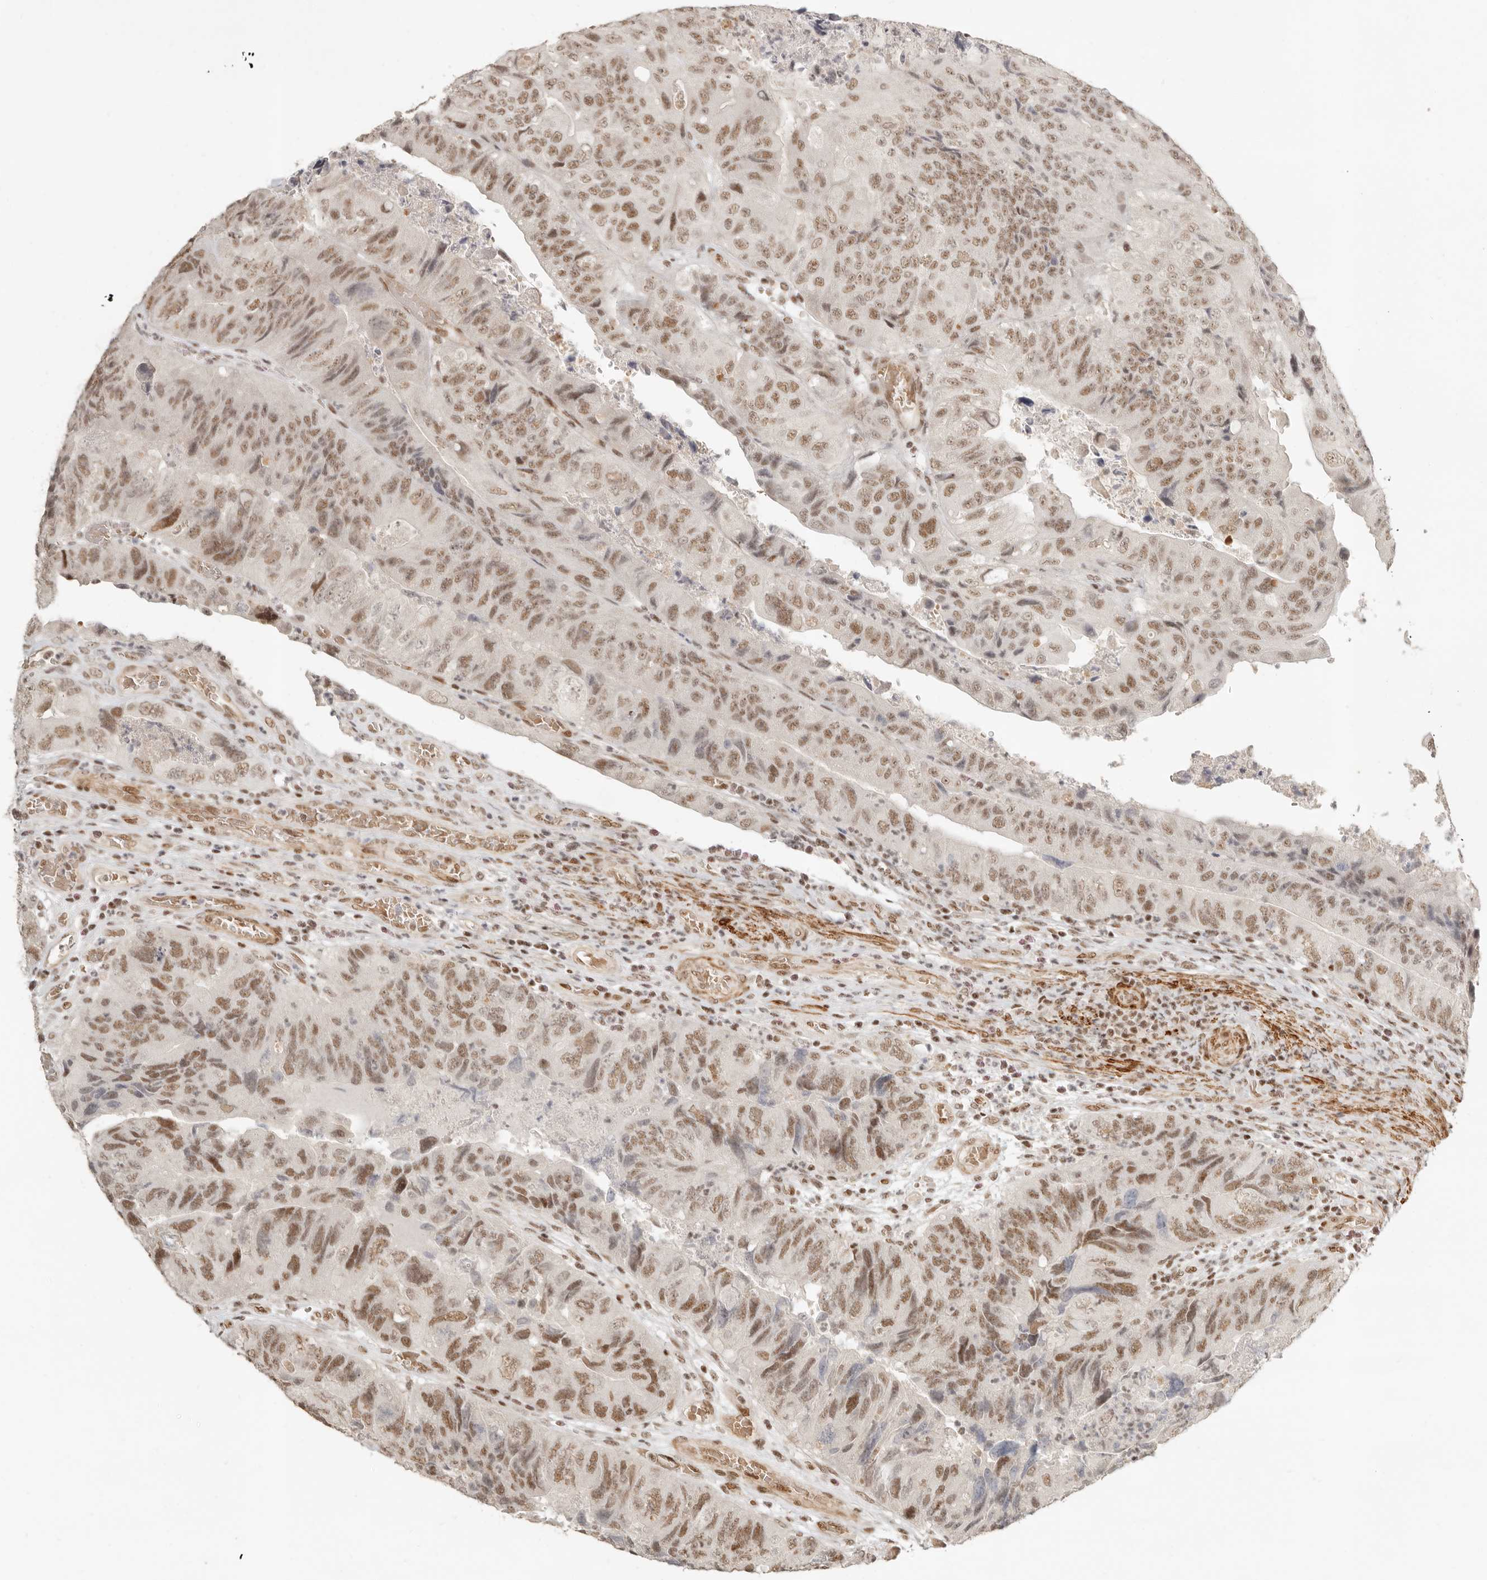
{"staining": {"intensity": "moderate", "quantity": ">75%", "location": "nuclear"}, "tissue": "colorectal cancer", "cell_type": "Tumor cells", "image_type": "cancer", "snomed": [{"axis": "morphology", "description": "Adenocarcinoma, NOS"}, {"axis": "topography", "description": "Rectum"}], "caption": "This photomicrograph exhibits adenocarcinoma (colorectal) stained with IHC to label a protein in brown. The nuclear of tumor cells show moderate positivity for the protein. Nuclei are counter-stained blue.", "gene": "GABPA", "patient": {"sex": "male", "age": 63}}